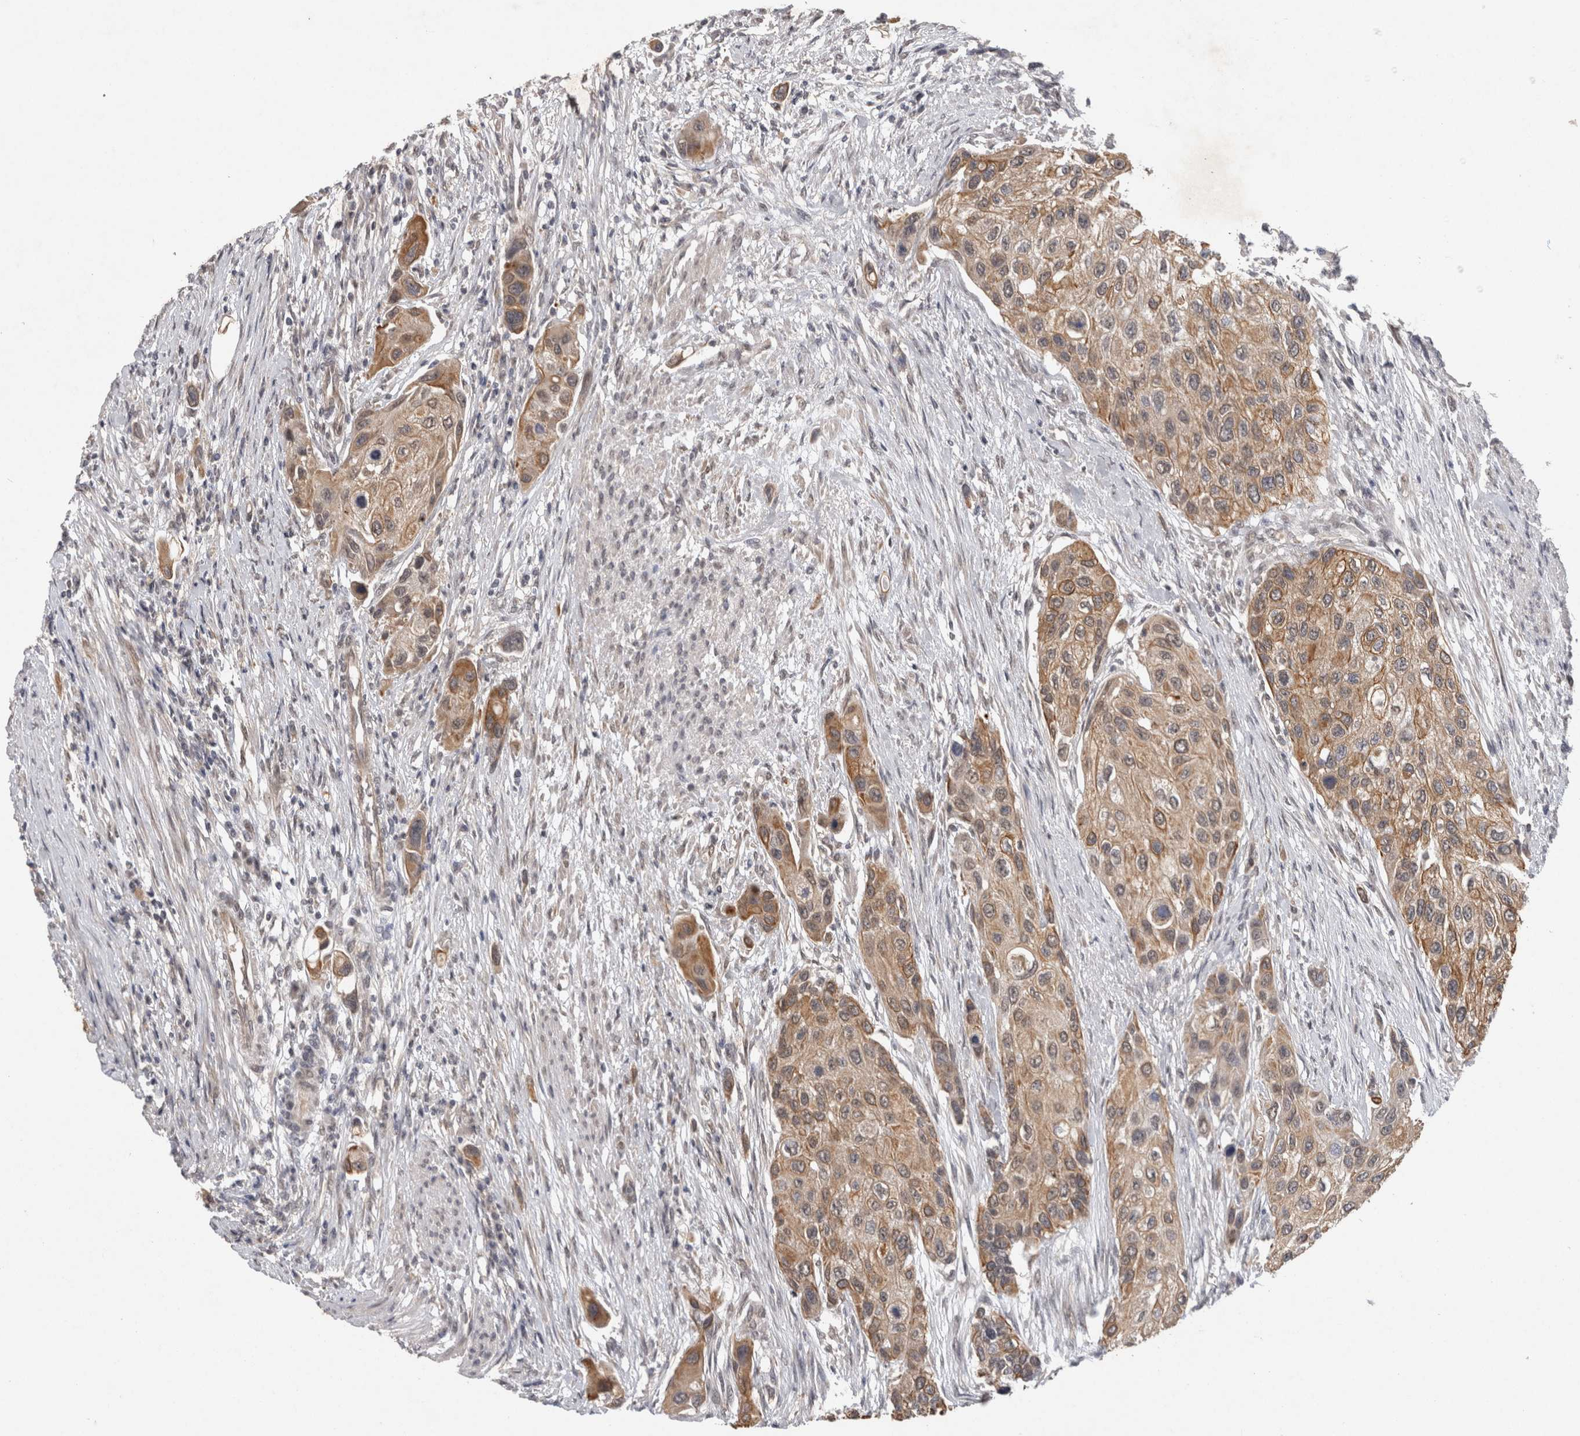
{"staining": {"intensity": "moderate", "quantity": ">75%", "location": "cytoplasmic/membranous"}, "tissue": "urothelial cancer", "cell_type": "Tumor cells", "image_type": "cancer", "snomed": [{"axis": "morphology", "description": "Urothelial carcinoma, High grade"}, {"axis": "topography", "description": "Urinary bladder"}], "caption": "DAB (3,3'-diaminobenzidine) immunohistochemical staining of high-grade urothelial carcinoma reveals moderate cytoplasmic/membranous protein positivity in approximately >75% of tumor cells.", "gene": "RHPN1", "patient": {"sex": "female", "age": 56}}